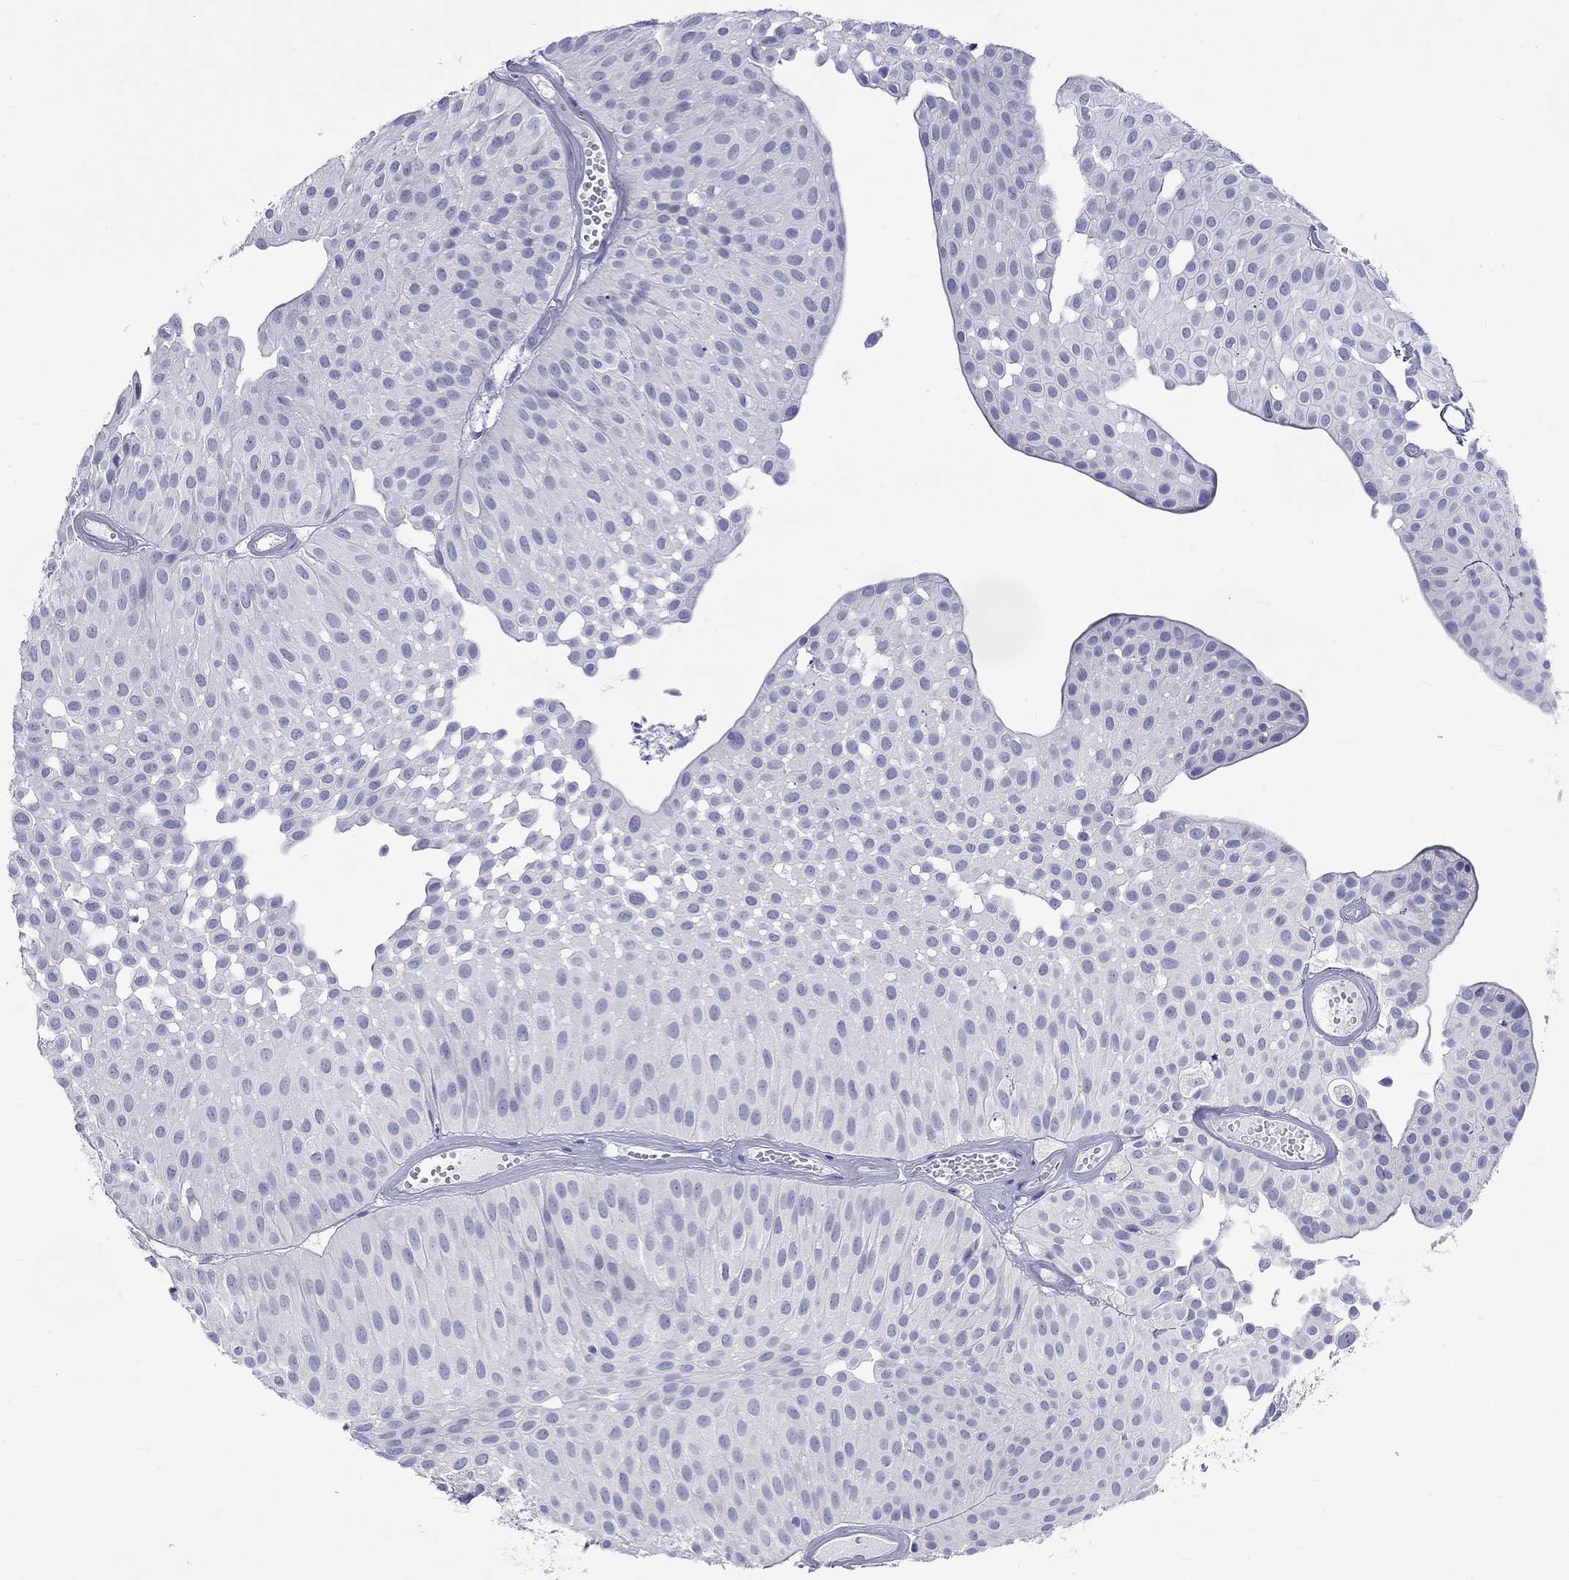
{"staining": {"intensity": "negative", "quantity": "none", "location": "none"}, "tissue": "urothelial cancer", "cell_type": "Tumor cells", "image_type": "cancer", "snomed": [{"axis": "morphology", "description": "Urothelial carcinoma, Low grade"}, {"axis": "topography", "description": "Urinary bladder"}], "caption": "High power microscopy image of an IHC micrograph of urothelial cancer, revealing no significant expression in tumor cells. (DAB immunohistochemistry visualized using brightfield microscopy, high magnification).", "gene": "CERS1", "patient": {"sex": "male", "age": 64}}